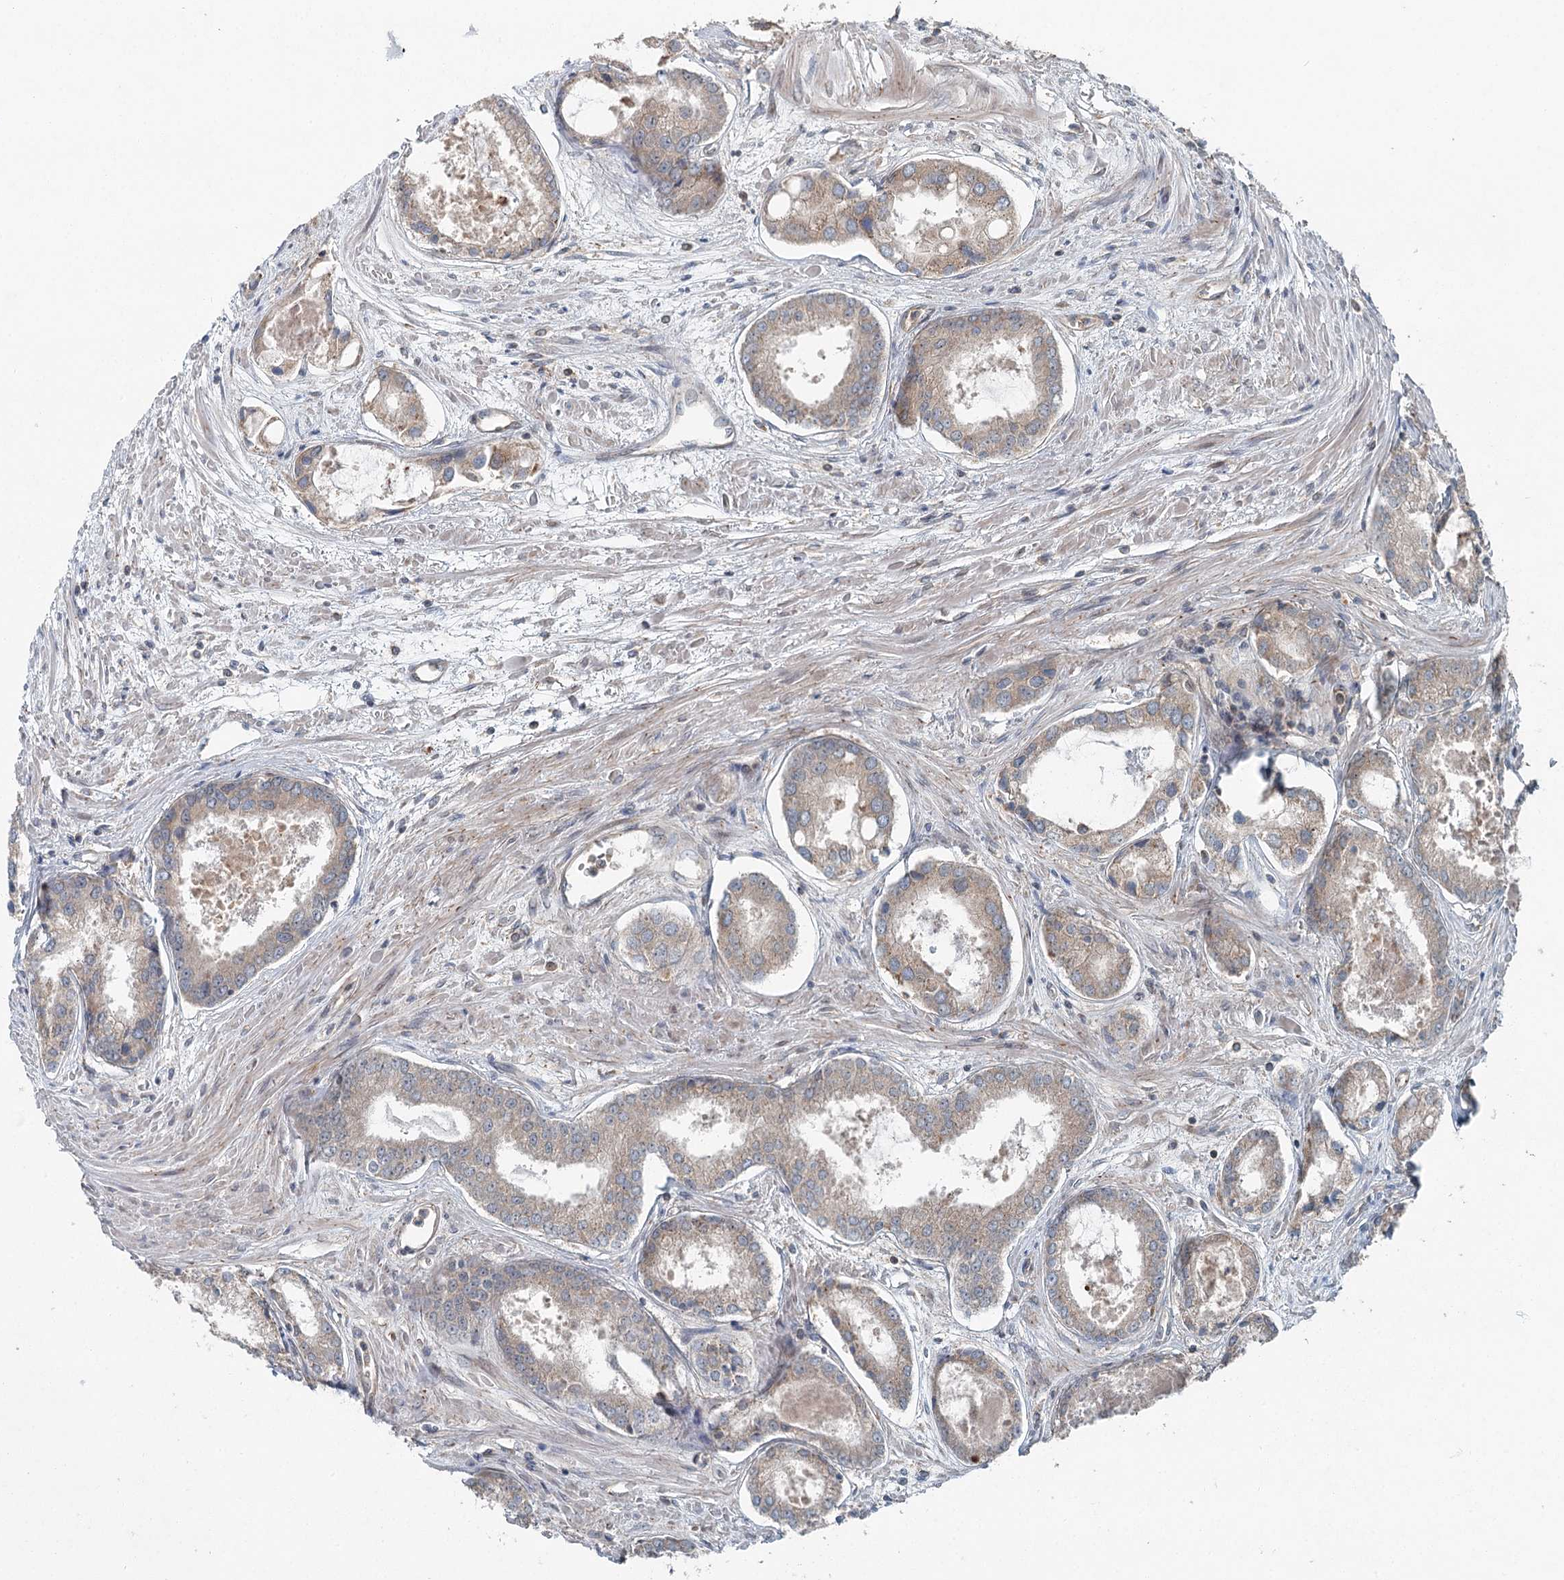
{"staining": {"intensity": "weak", "quantity": "25%-75%", "location": "cytoplasmic/membranous"}, "tissue": "prostate cancer", "cell_type": "Tumor cells", "image_type": "cancer", "snomed": [{"axis": "morphology", "description": "Adenocarcinoma, Low grade"}, {"axis": "topography", "description": "Prostate"}], "caption": "Prostate low-grade adenocarcinoma stained with immunohistochemistry demonstrates weak cytoplasmic/membranous expression in approximately 25%-75% of tumor cells. (DAB IHC, brown staining for protein, blue staining for nuclei).", "gene": "SKIC3", "patient": {"sex": "male", "age": 68}}